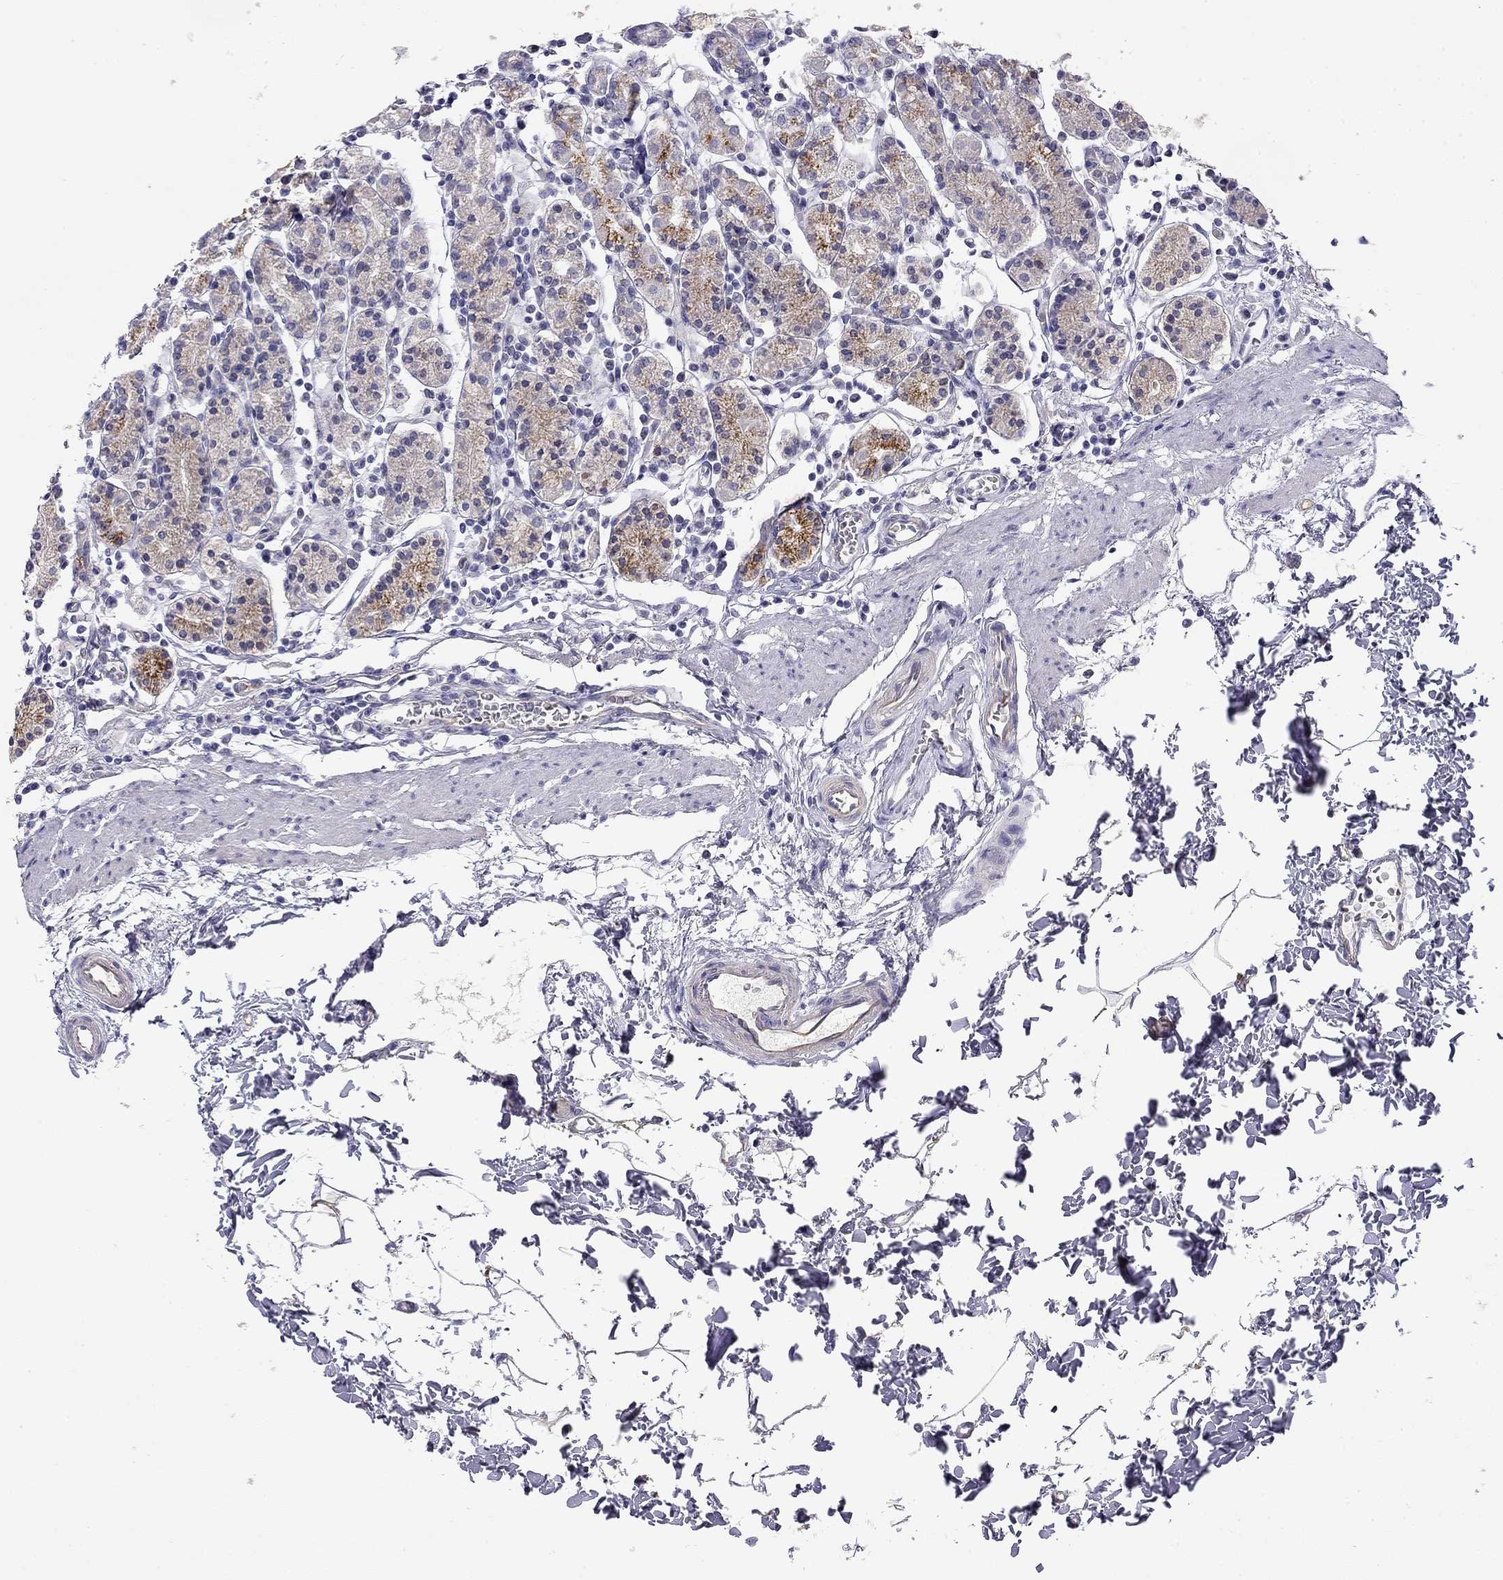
{"staining": {"intensity": "moderate", "quantity": "<25%", "location": "cytoplasmic/membranous"}, "tissue": "stomach", "cell_type": "Glandular cells", "image_type": "normal", "snomed": [{"axis": "morphology", "description": "Normal tissue, NOS"}, {"axis": "topography", "description": "Stomach, upper"}, {"axis": "topography", "description": "Stomach"}], "caption": "Glandular cells demonstrate moderate cytoplasmic/membranous staining in approximately <25% of cells in normal stomach.", "gene": "RTL1", "patient": {"sex": "male", "age": 62}}